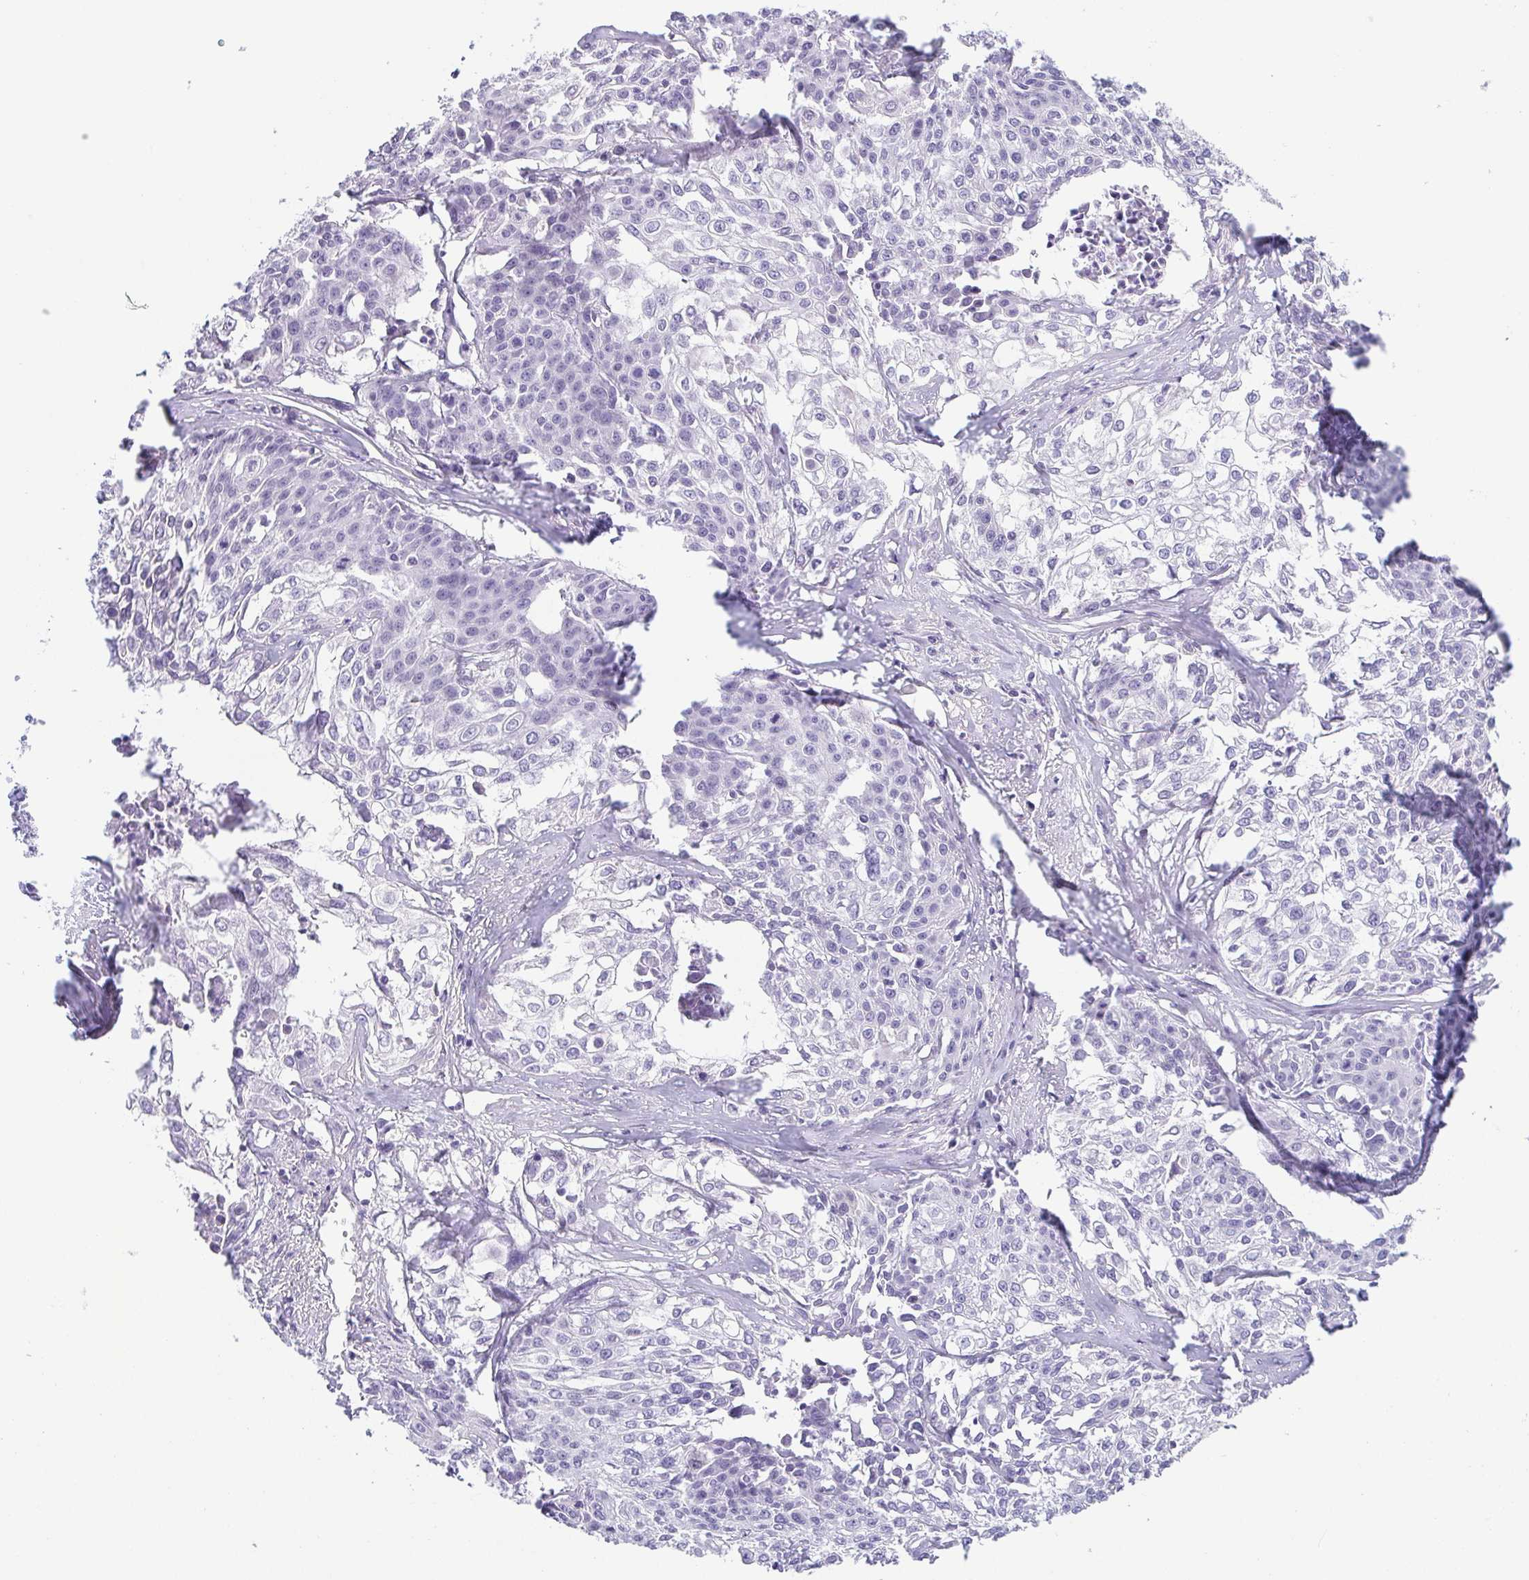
{"staining": {"intensity": "negative", "quantity": "none", "location": "none"}, "tissue": "cervical cancer", "cell_type": "Tumor cells", "image_type": "cancer", "snomed": [{"axis": "morphology", "description": "Squamous cell carcinoma, NOS"}, {"axis": "topography", "description": "Cervix"}], "caption": "High power microscopy micrograph of an IHC photomicrograph of cervical squamous cell carcinoma, revealing no significant staining in tumor cells.", "gene": "COL17A1", "patient": {"sex": "female", "age": 39}}